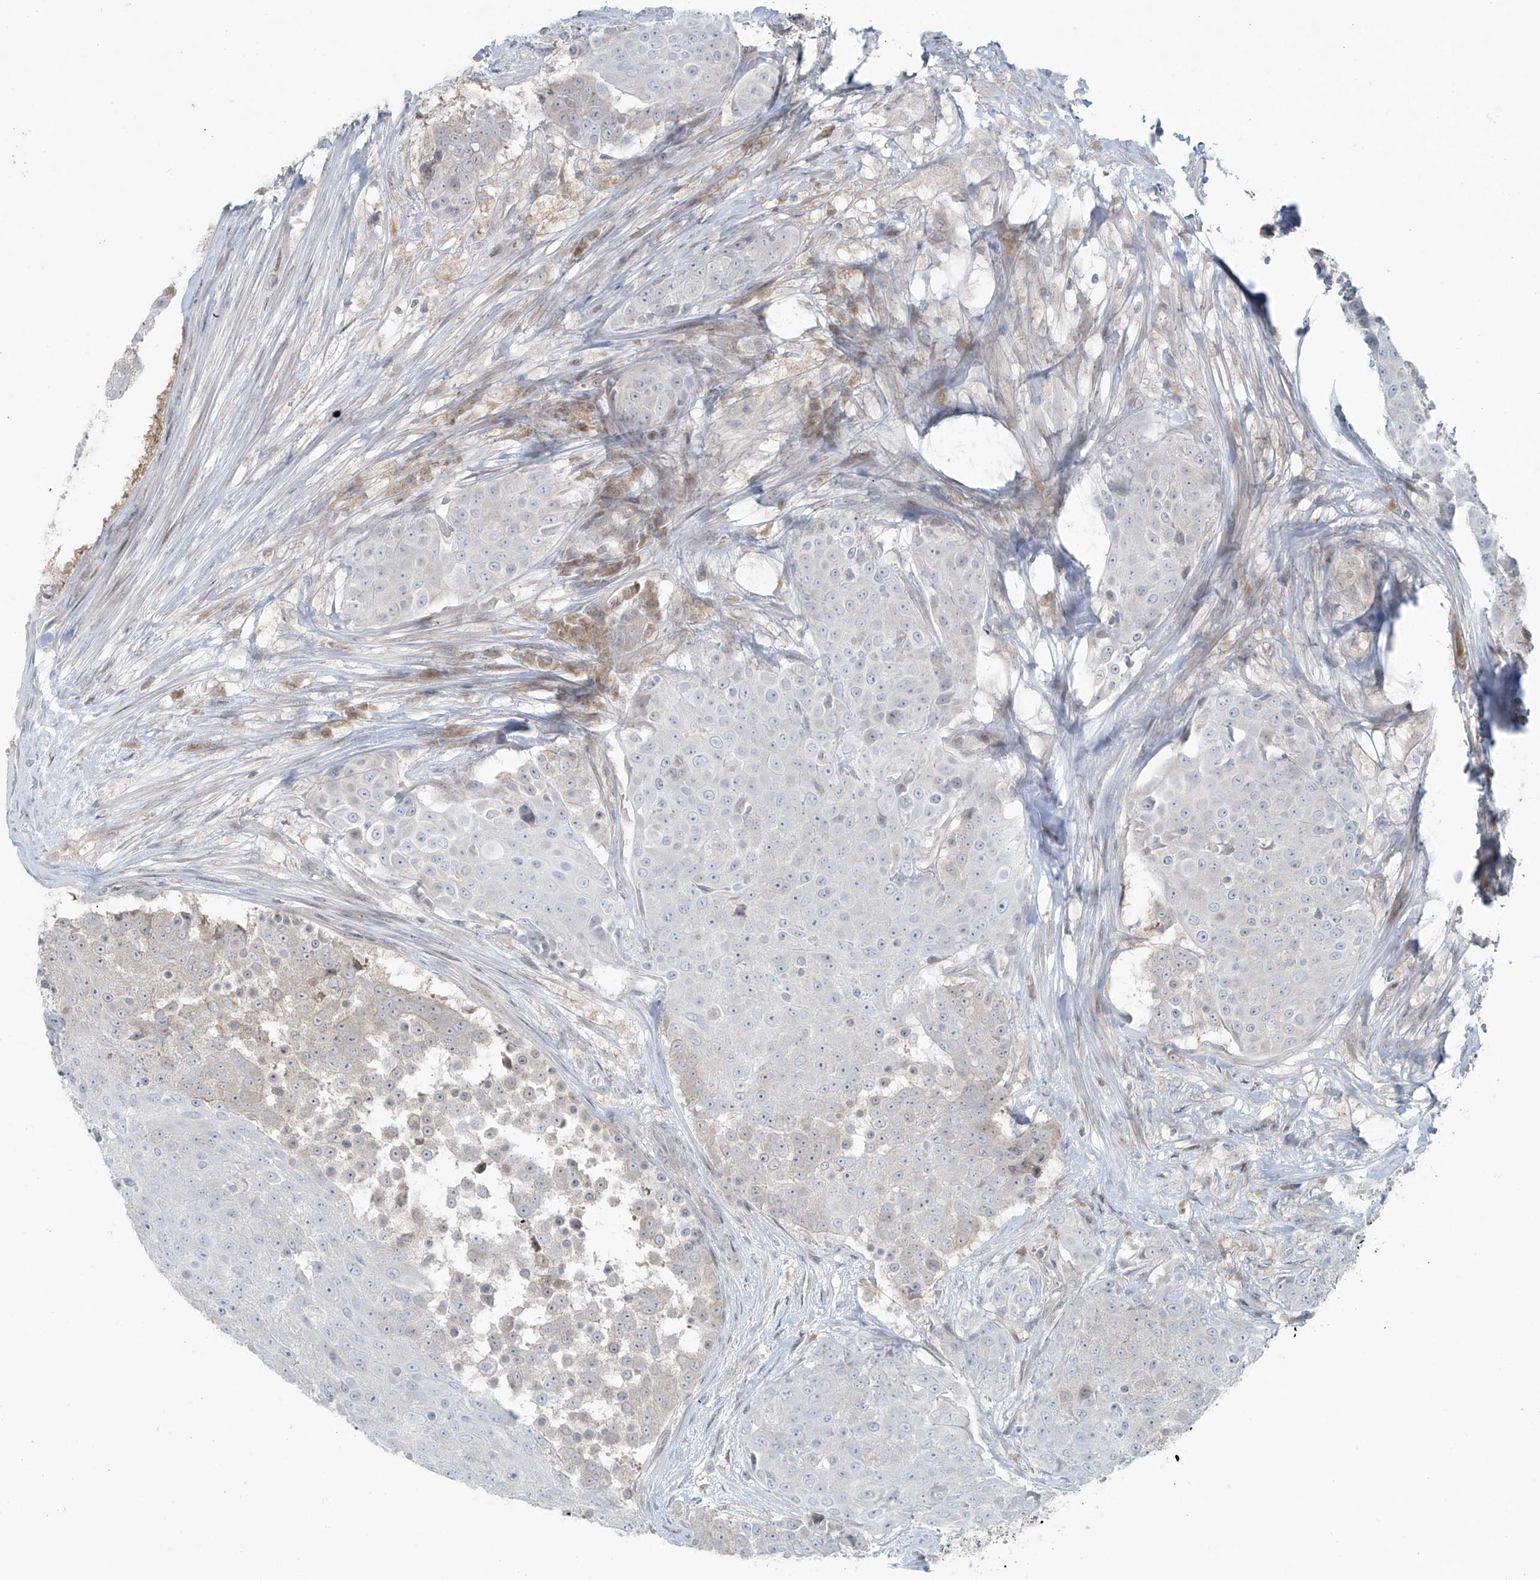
{"staining": {"intensity": "negative", "quantity": "none", "location": "none"}, "tissue": "urothelial cancer", "cell_type": "Tumor cells", "image_type": "cancer", "snomed": [{"axis": "morphology", "description": "Urothelial carcinoma, High grade"}, {"axis": "topography", "description": "Urinary bladder"}], "caption": "A micrograph of human high-grade urothelial carcinoma is negative for staining in tumor cells.", "gene": "PPAT", "patient": {"sex": "female", "age": 63}}